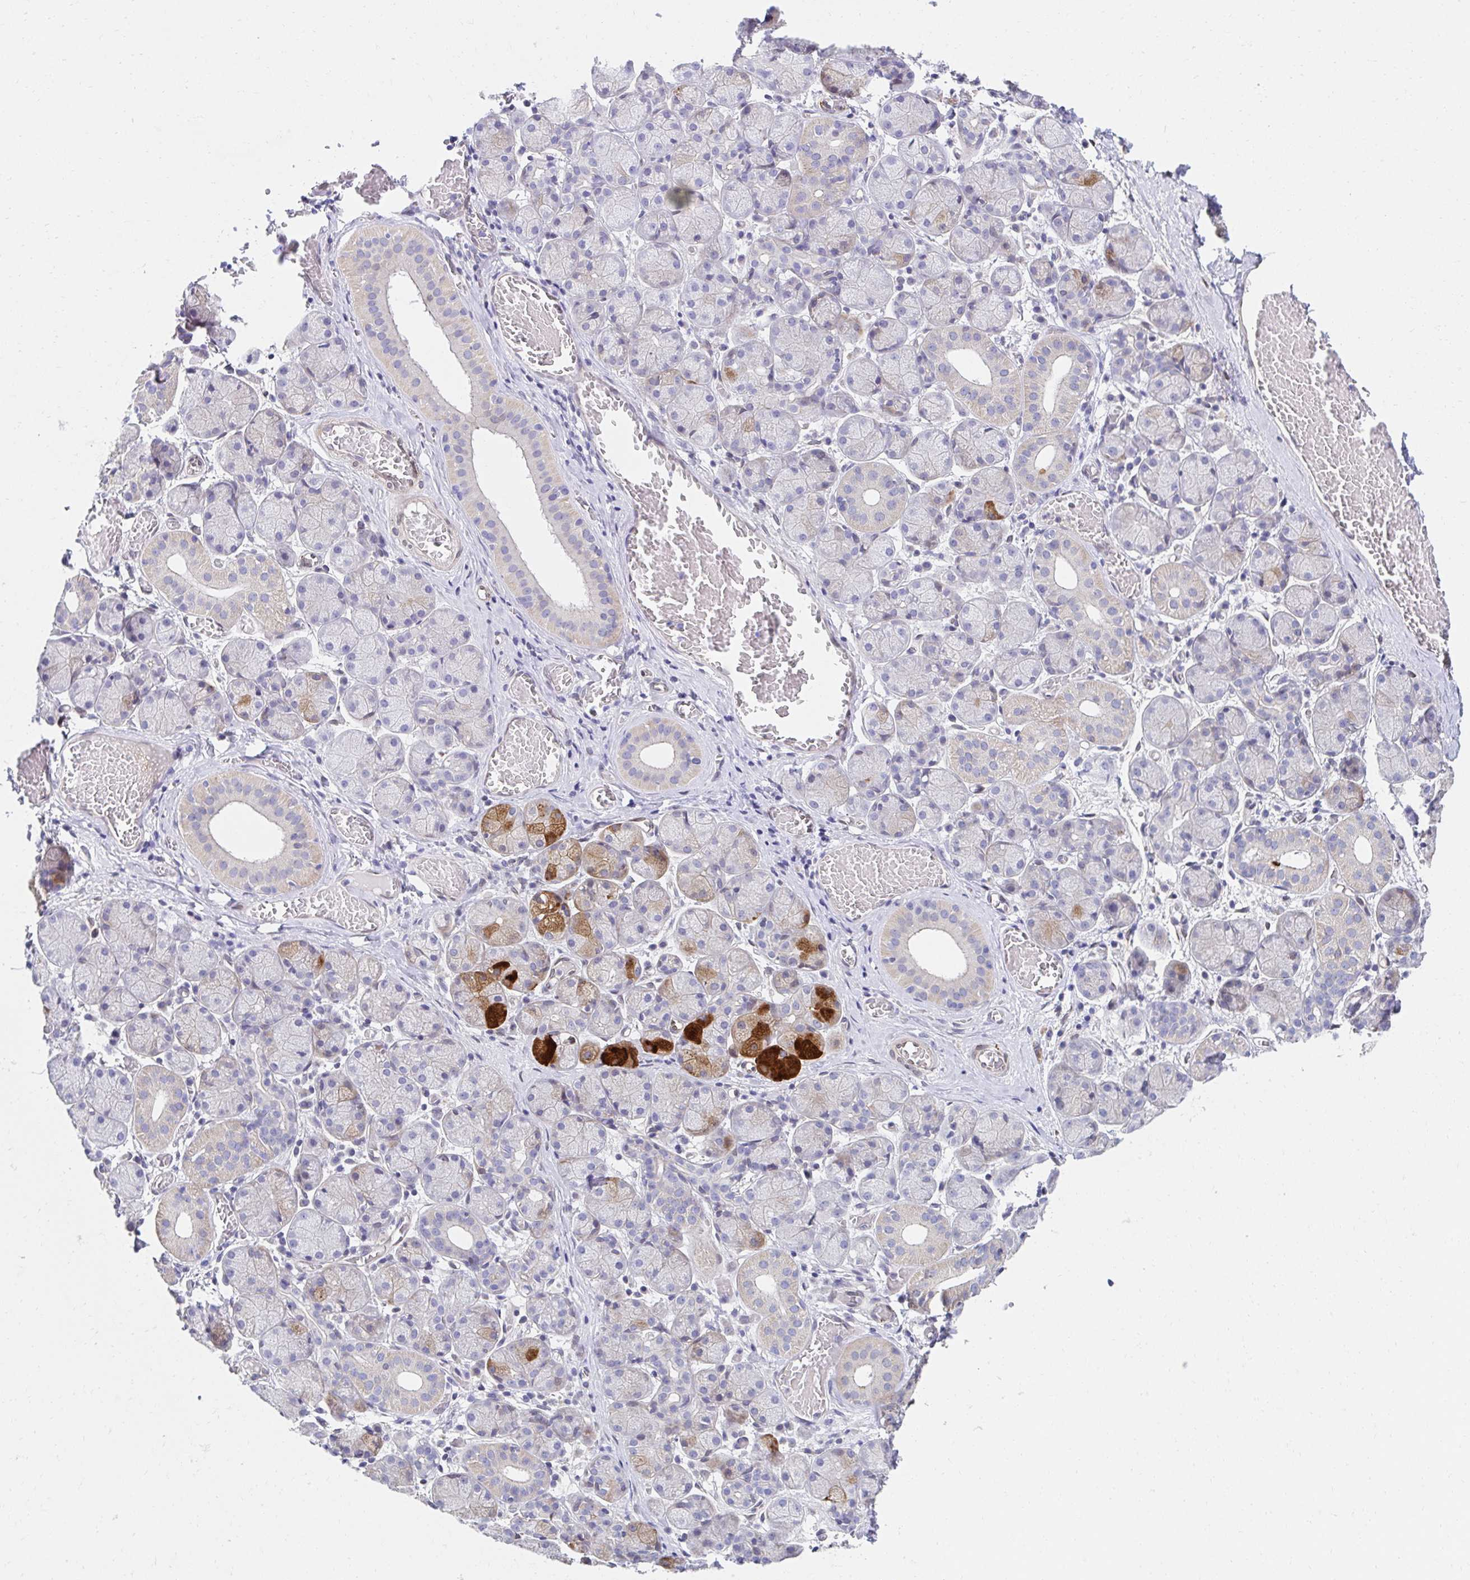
{"staining": {"intensity": "strong", "quantity": "<25%", "location": "cytoplasmic/membranous"}, "tissue": "salivary gland", "cell_type": "Glandular cells", "image_type": "normal", "snomed": [{"axis": "morphology", "description": "Normal tissue, NOS"}, {"axis": "topography", "description": "Salivary gland"}], "caption": "A photomicrograph of human salivary gland stained for a protein demonstrates strong cytoplasmic/membranous brown staining in glandular cells.", "gene": "AKAP14", "patient": {"sex": "female", "age": 24}}